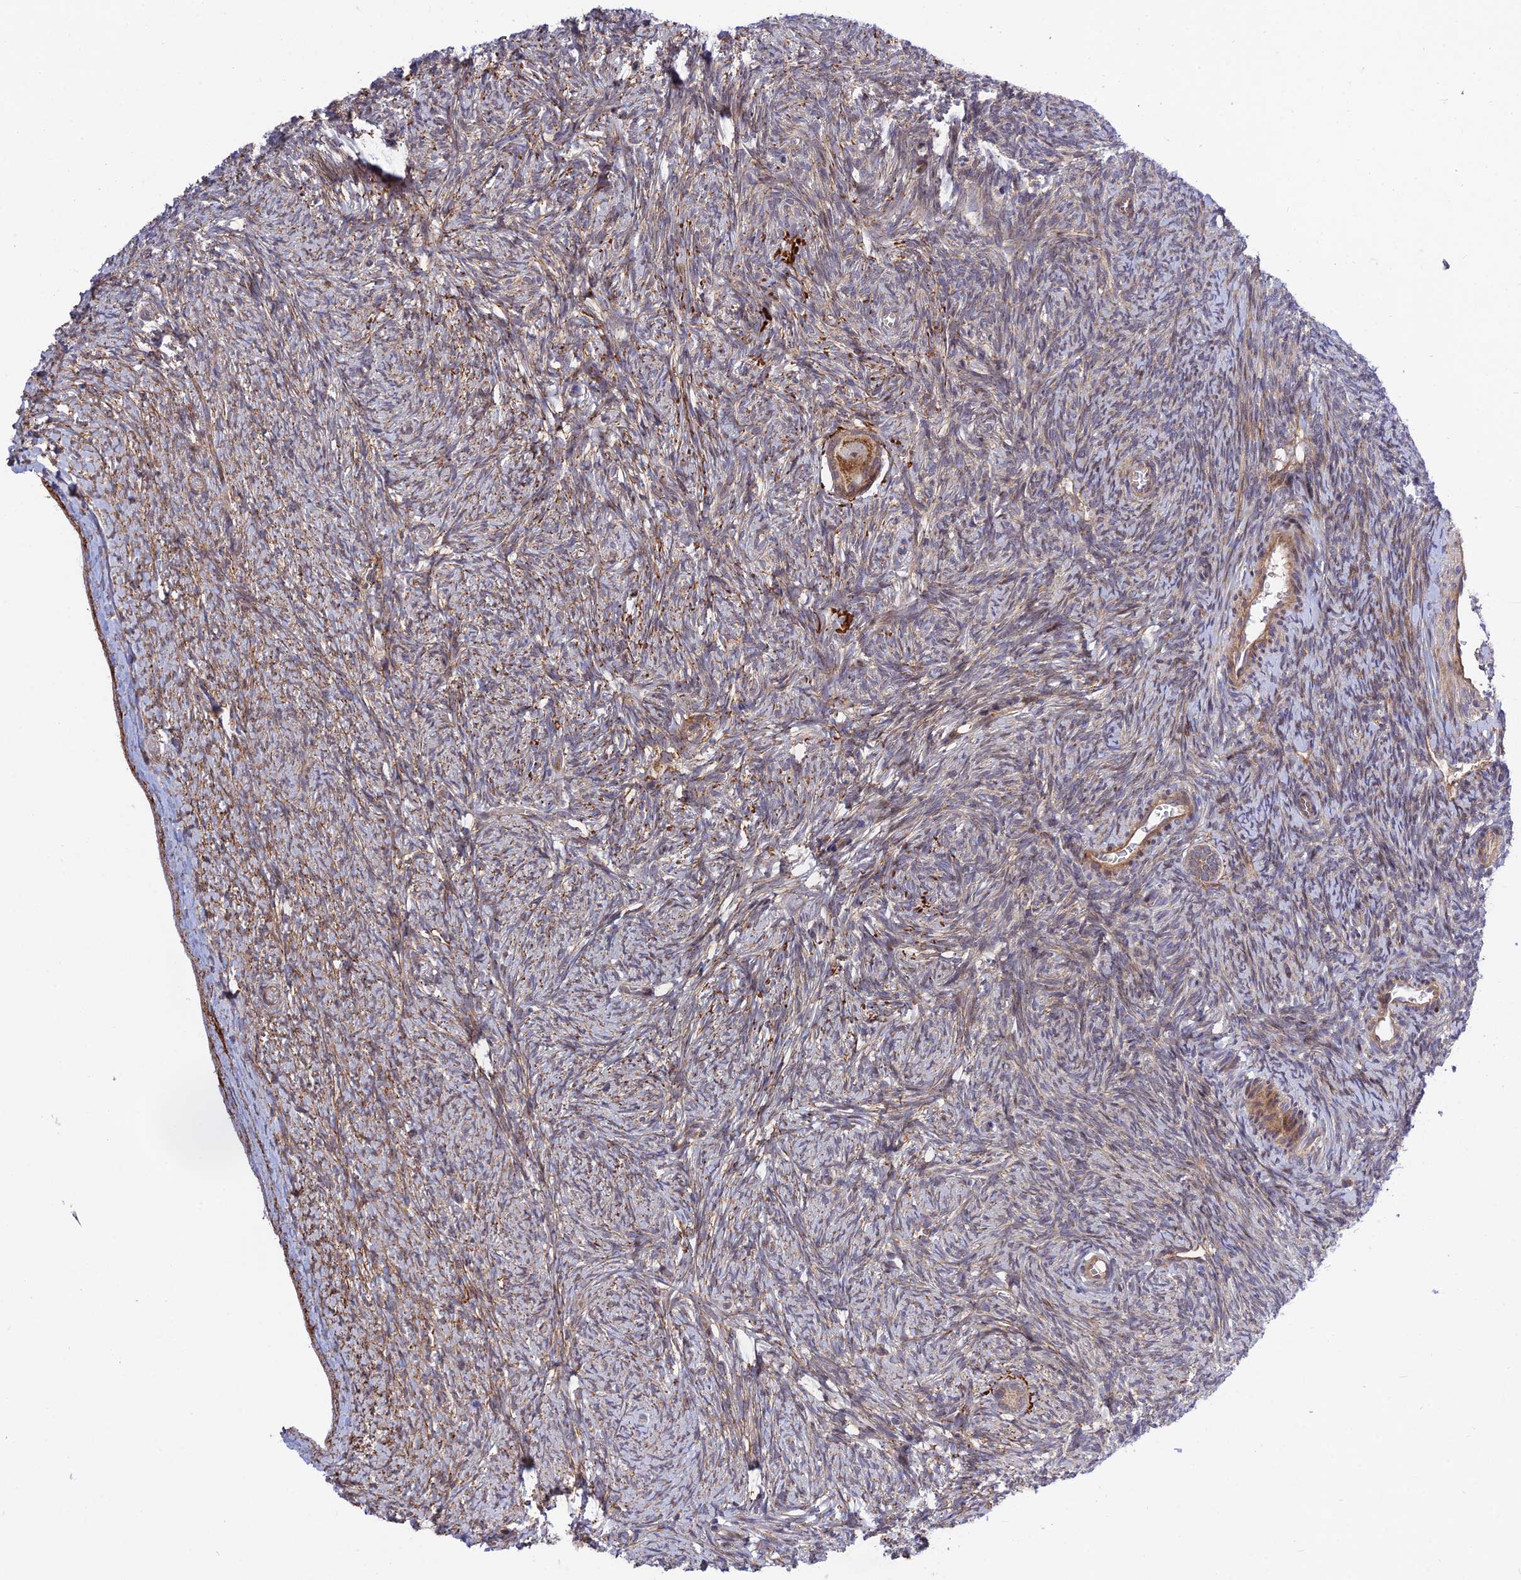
{"staining": {"intensity": "moderate", "quantity": ">75%", "location": "cytoplasmic/membranous"}, "tissue": "ovary", "cell_type": "Follicle cells", "image_type": "normal", "snomed": [{"axis": "morphology", "description": "Normal tissue, NOS"}, {"axis": "topography", "description": "Ovary"}], "caption": "Moderate cytoplasmic/membranous positivity is seen in about >75% of follicle cells in normal ovary. (Stains: DAB in brown, nuclei in blue, Microscopy: brightfield microscopy at high magnification).", "gene": "PLEKHG2", "patient": {"sex": "female", "age": 44}}